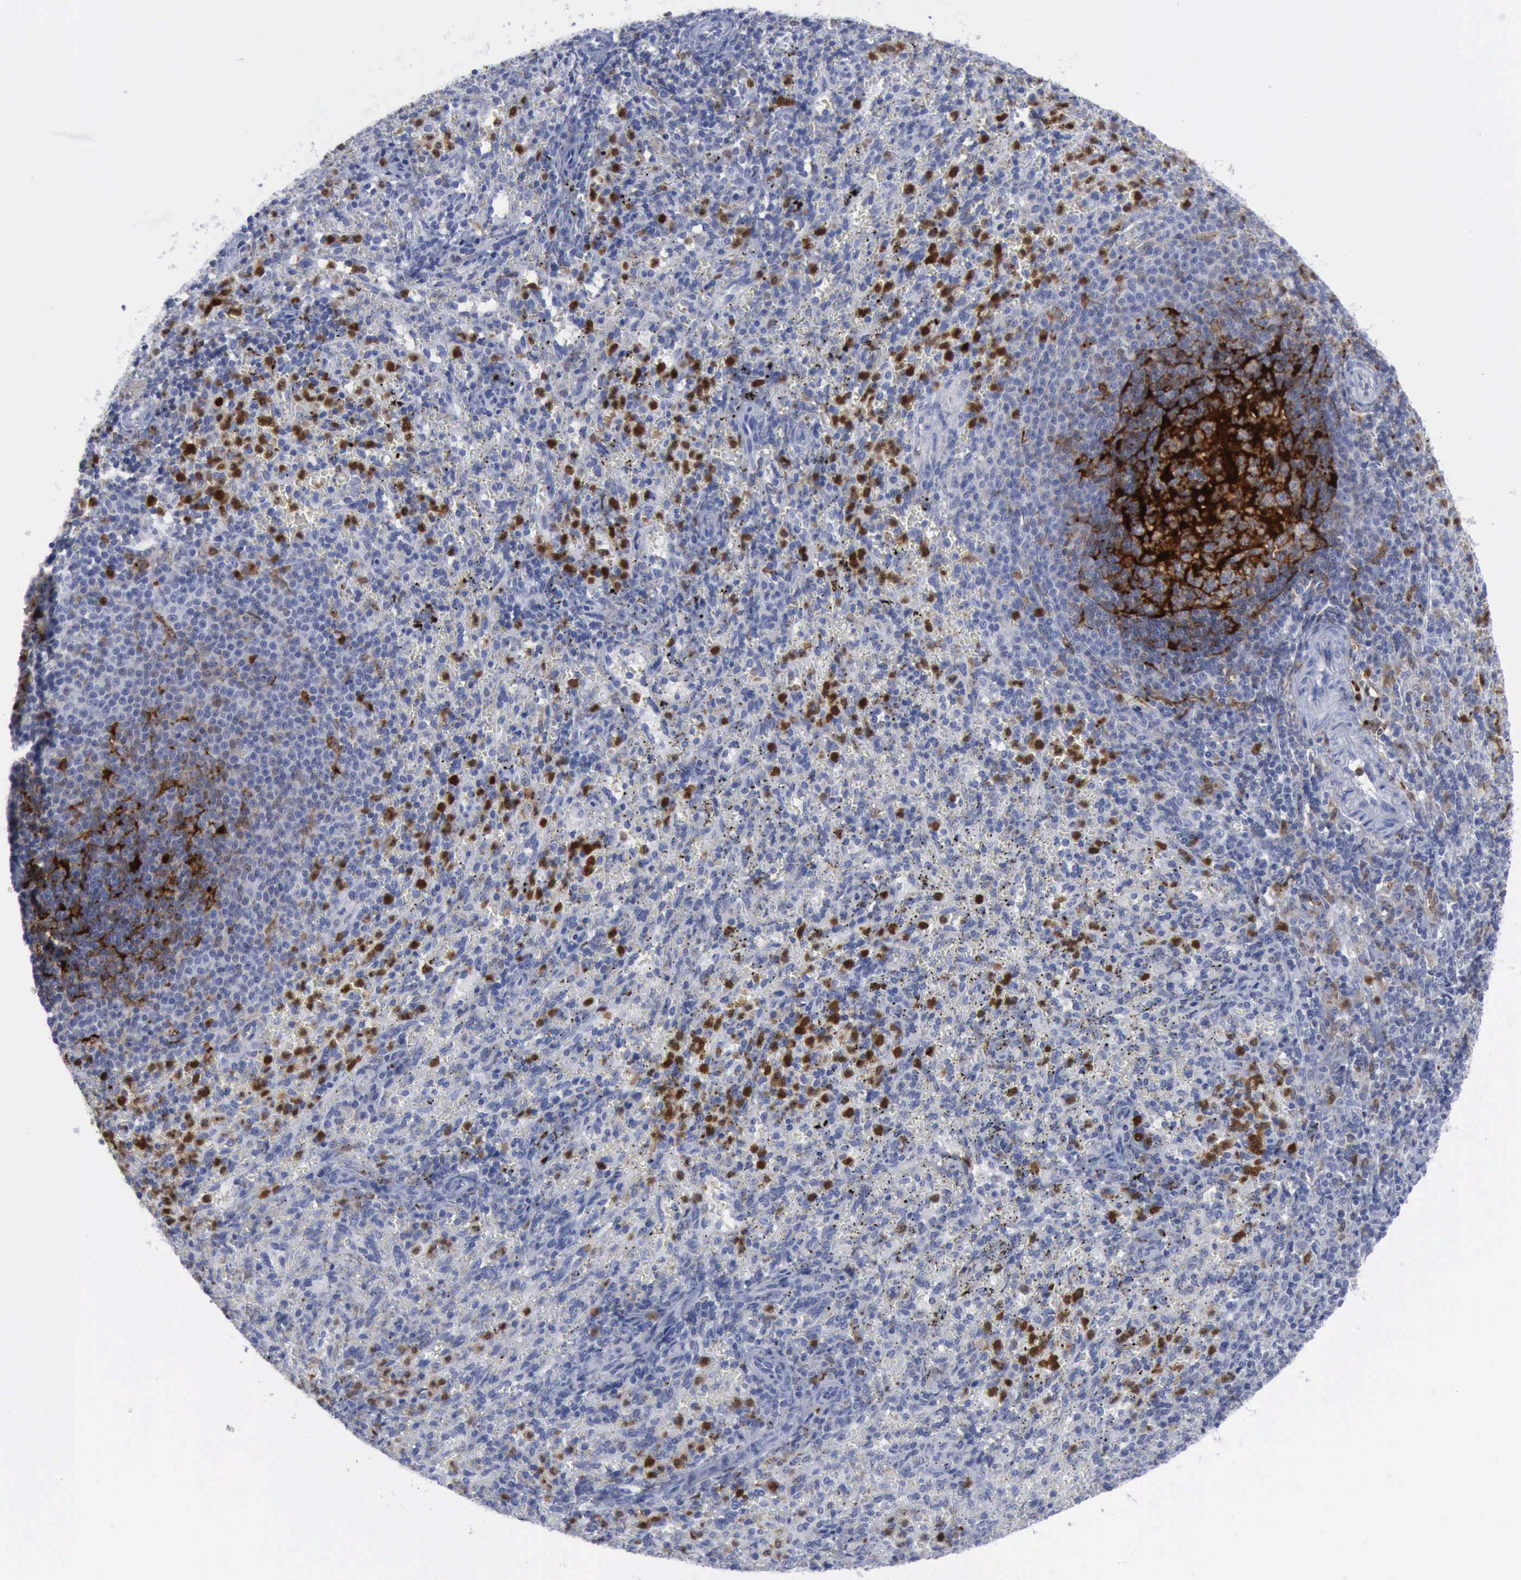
{"staining": {"intensity": "strong", "quantity": "<25%", "location": "cytoplasmic/membranous"}, "tissue": "spleen", "cell_type": "Cells in red pulp", "image_type": "normal", "snomed": [{"axis": "morphology", "description": "Normal tissue, NOS"}, {"axis": "topography", "description": "Spleen"}], "caption": "Cells in red pulp reveal medium levels of strong cytoplasmic/membranous expression in about <25% of cells in unremarkable spleen.", "gene": "CSTA", "patient": {"sex": "female", "age": 10}}